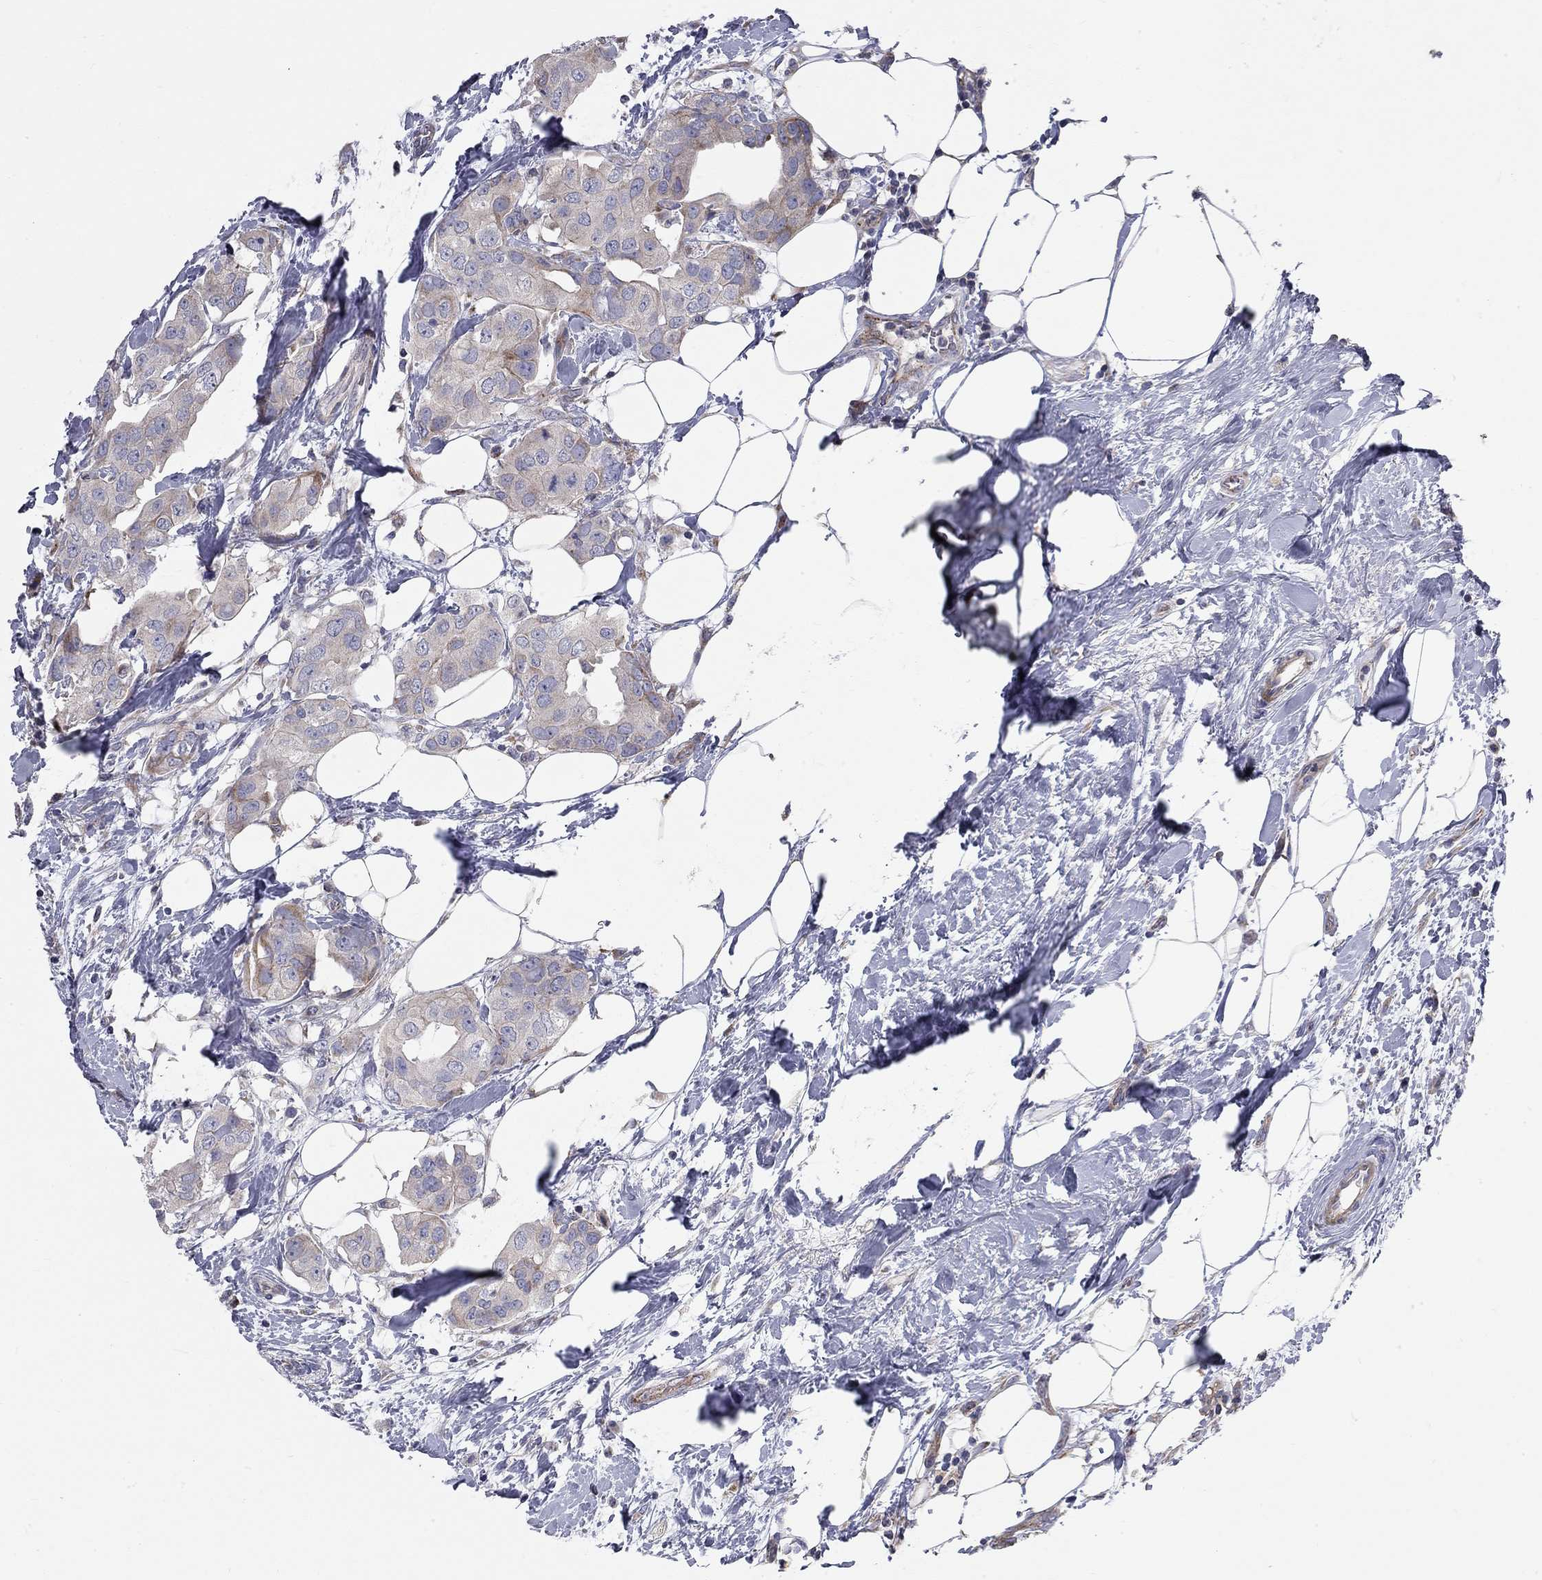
{"staining": {"intensity": "moderate", "quantity": "<25%", "location": "cytoplasmic/membranous"}, "tissue": "breast cancer", "cell_type": "Tumor cells", "image_type": "cancer", "snomed": [{"axis": "morphology", "description": "Normal tissue, NOS"}, {"axis": "morphology", "description": "Duct carcinoma"}, {"axis": "topography", "description": "Breast"}], "caption": "Protein staining of invasive ductal carcinoma (breast) tissue exhibits moderate cytoplasmic/membranous expression in approximately <25% of tumor cells. The staining is performed using DAB brown chromogen to label protein expression. The nuclei are counter-stained blue using hematoxylin.", "gene": "KANSL1L", "patient": {"sex": "female", "age": 40}}